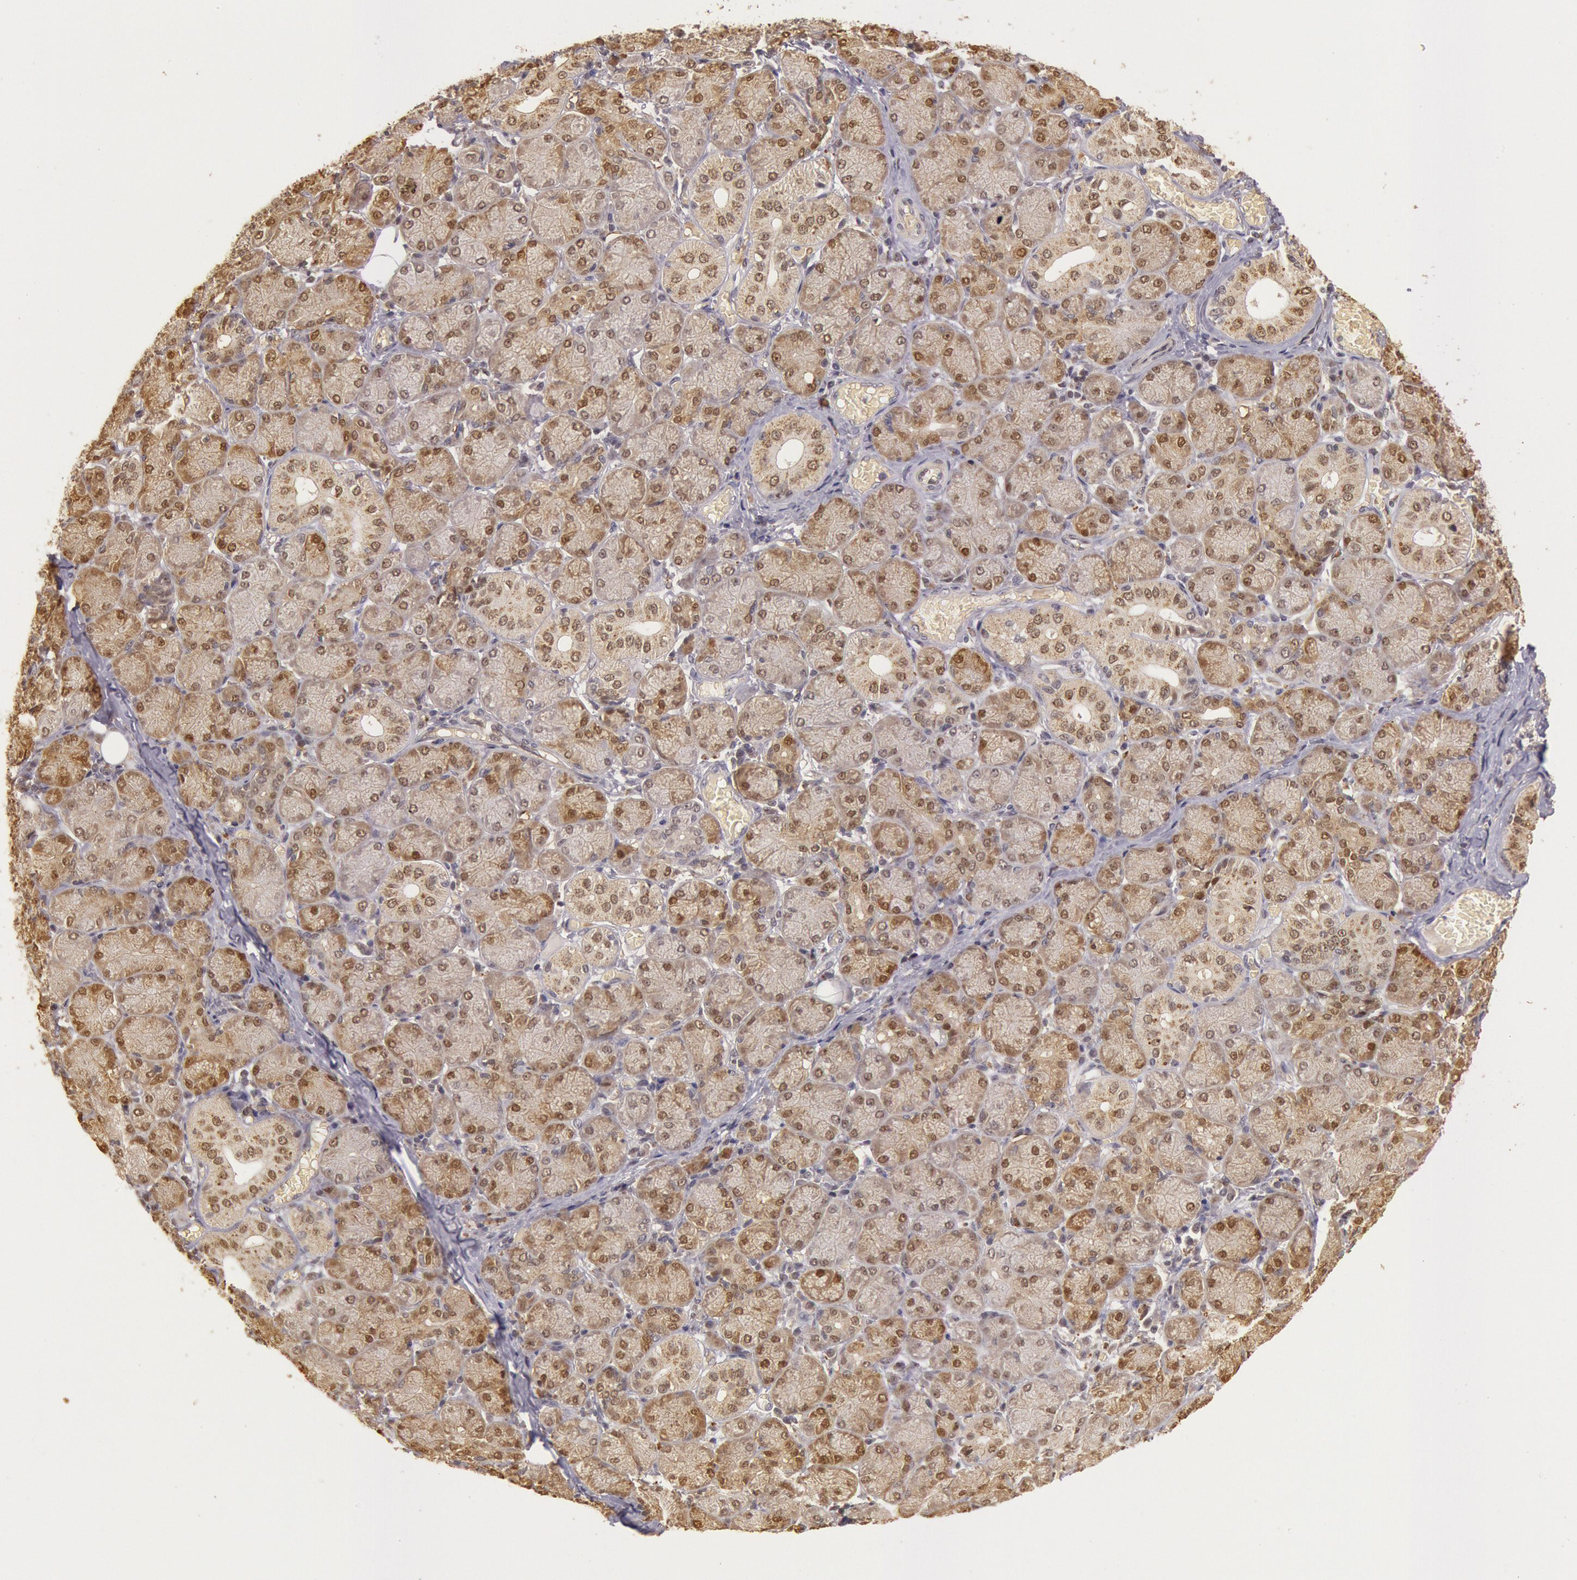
{"staining": {"intensity": "weak", "quantity": "25%-75%", "location": "nuclear"}, "tissue": "salivary gland", "cell_type": "Glandular cells", "image_type": "normal", "snomed": [{"axis": "morphology", "description": "Normal tissue, NOS"}, {"axis": "topography", "description": "Salivary gland"}], "caption": "High-power microscopy captured an immunohistochemistry photomicrograph of benign salivary gland, revealing weak nuclear staining in approximately 25%-75% of glandular cells.", "gene": "LIG4", "patient": {"sex": "female", "age": 24}}